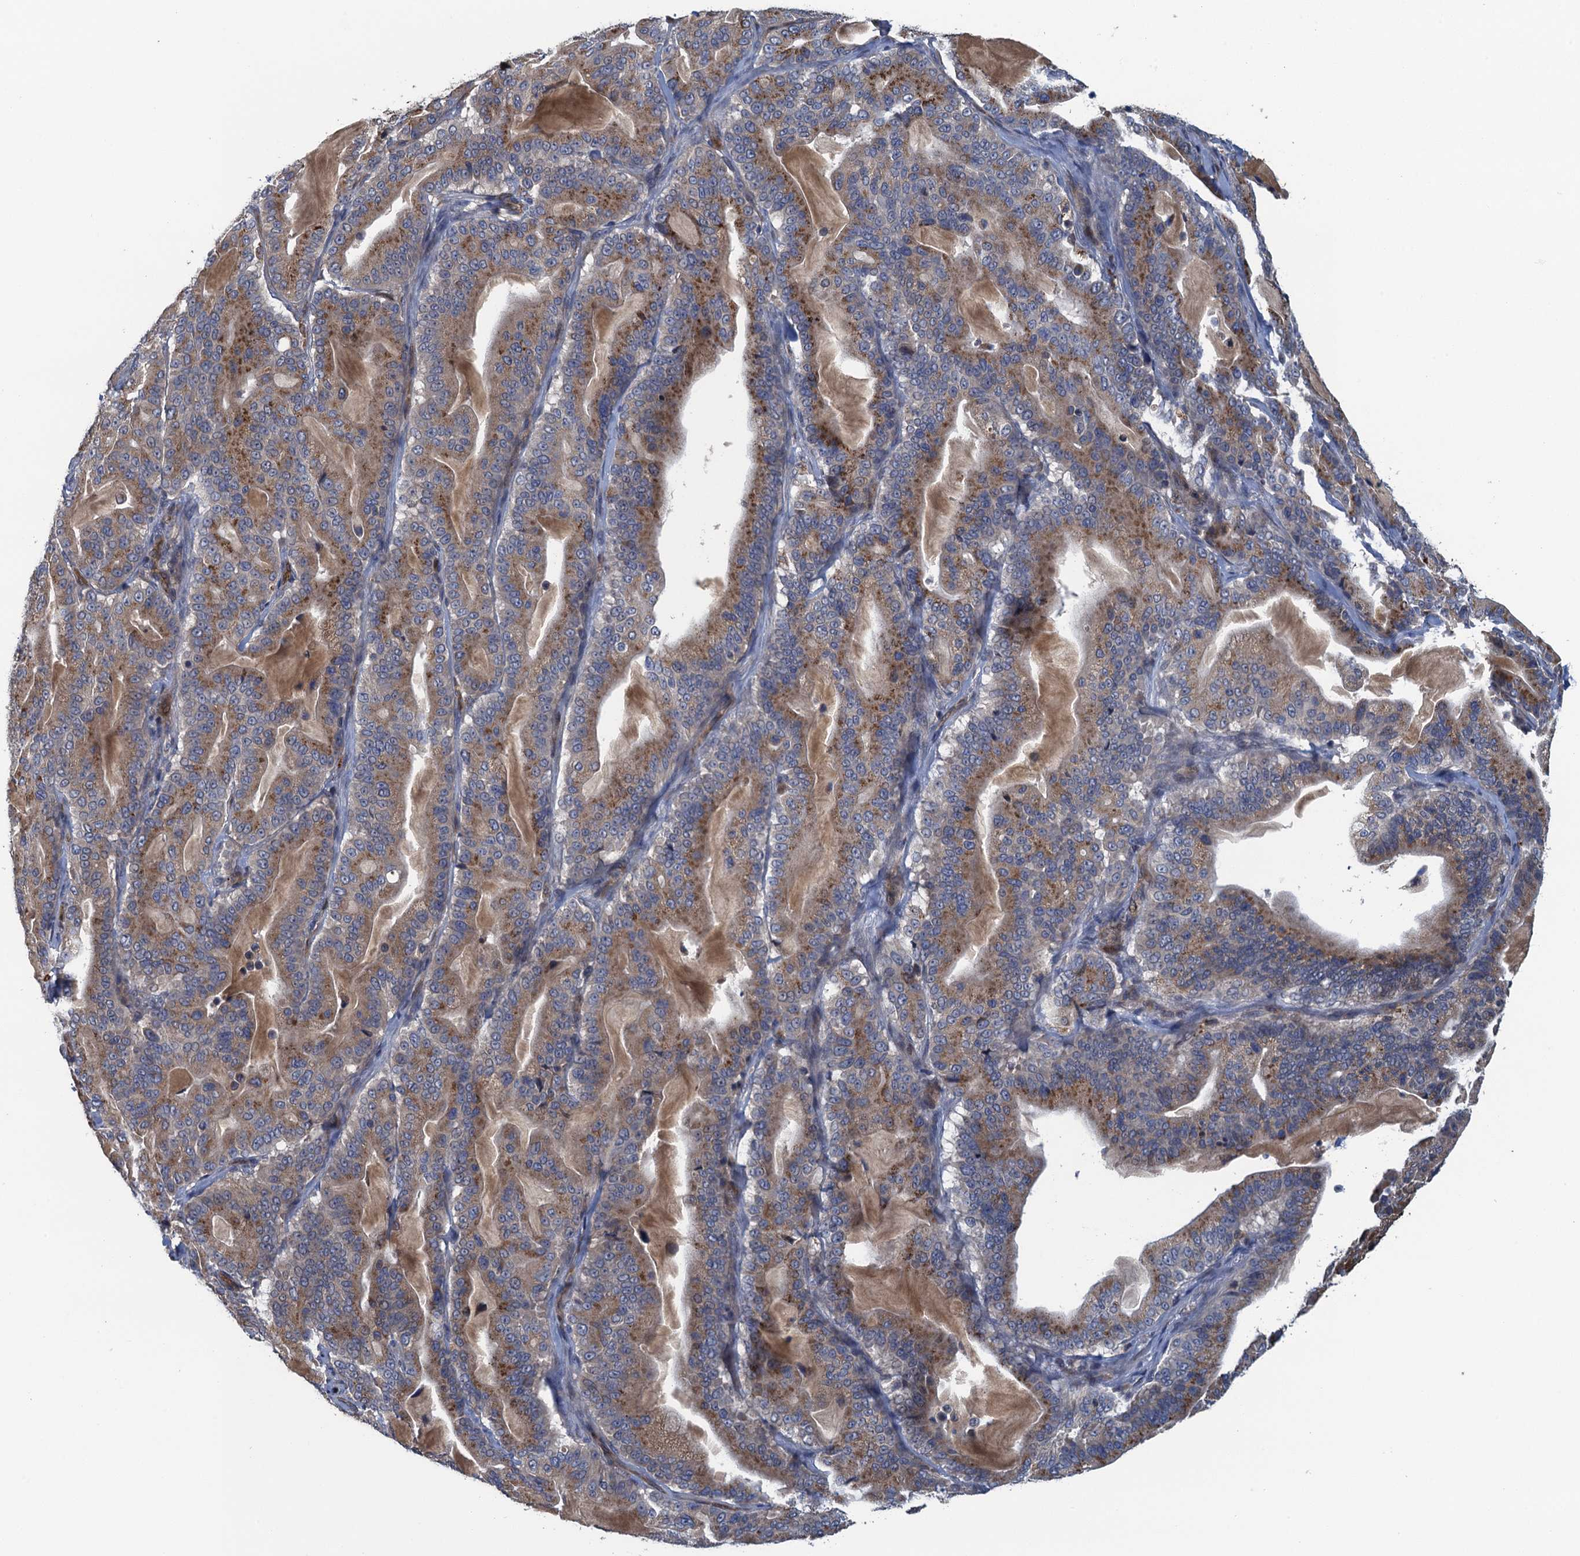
{"staining": {"intensity": "moderate", "quantity": ">75%", "location": "cytoplasmic/membranous"}, "tissue": "pancreatic cancer", "cell_type": "Tumor cells", "image_type": "cancer", "snomed": [{"axis": "morphology", "description": "Adenocarcinoma, NOS"}, {"axis": "topography", "description": "Pancreas"}], "caption": "An image showing moderate cytoplasmic/membranous positivity in approximately >75% of tumor cells in adenocarcinoma (pancreatic), as visualized by brown immunohistochemical staining.", "gene": "KBTBD8", "patient": {"sex": "male", "age": 63}}